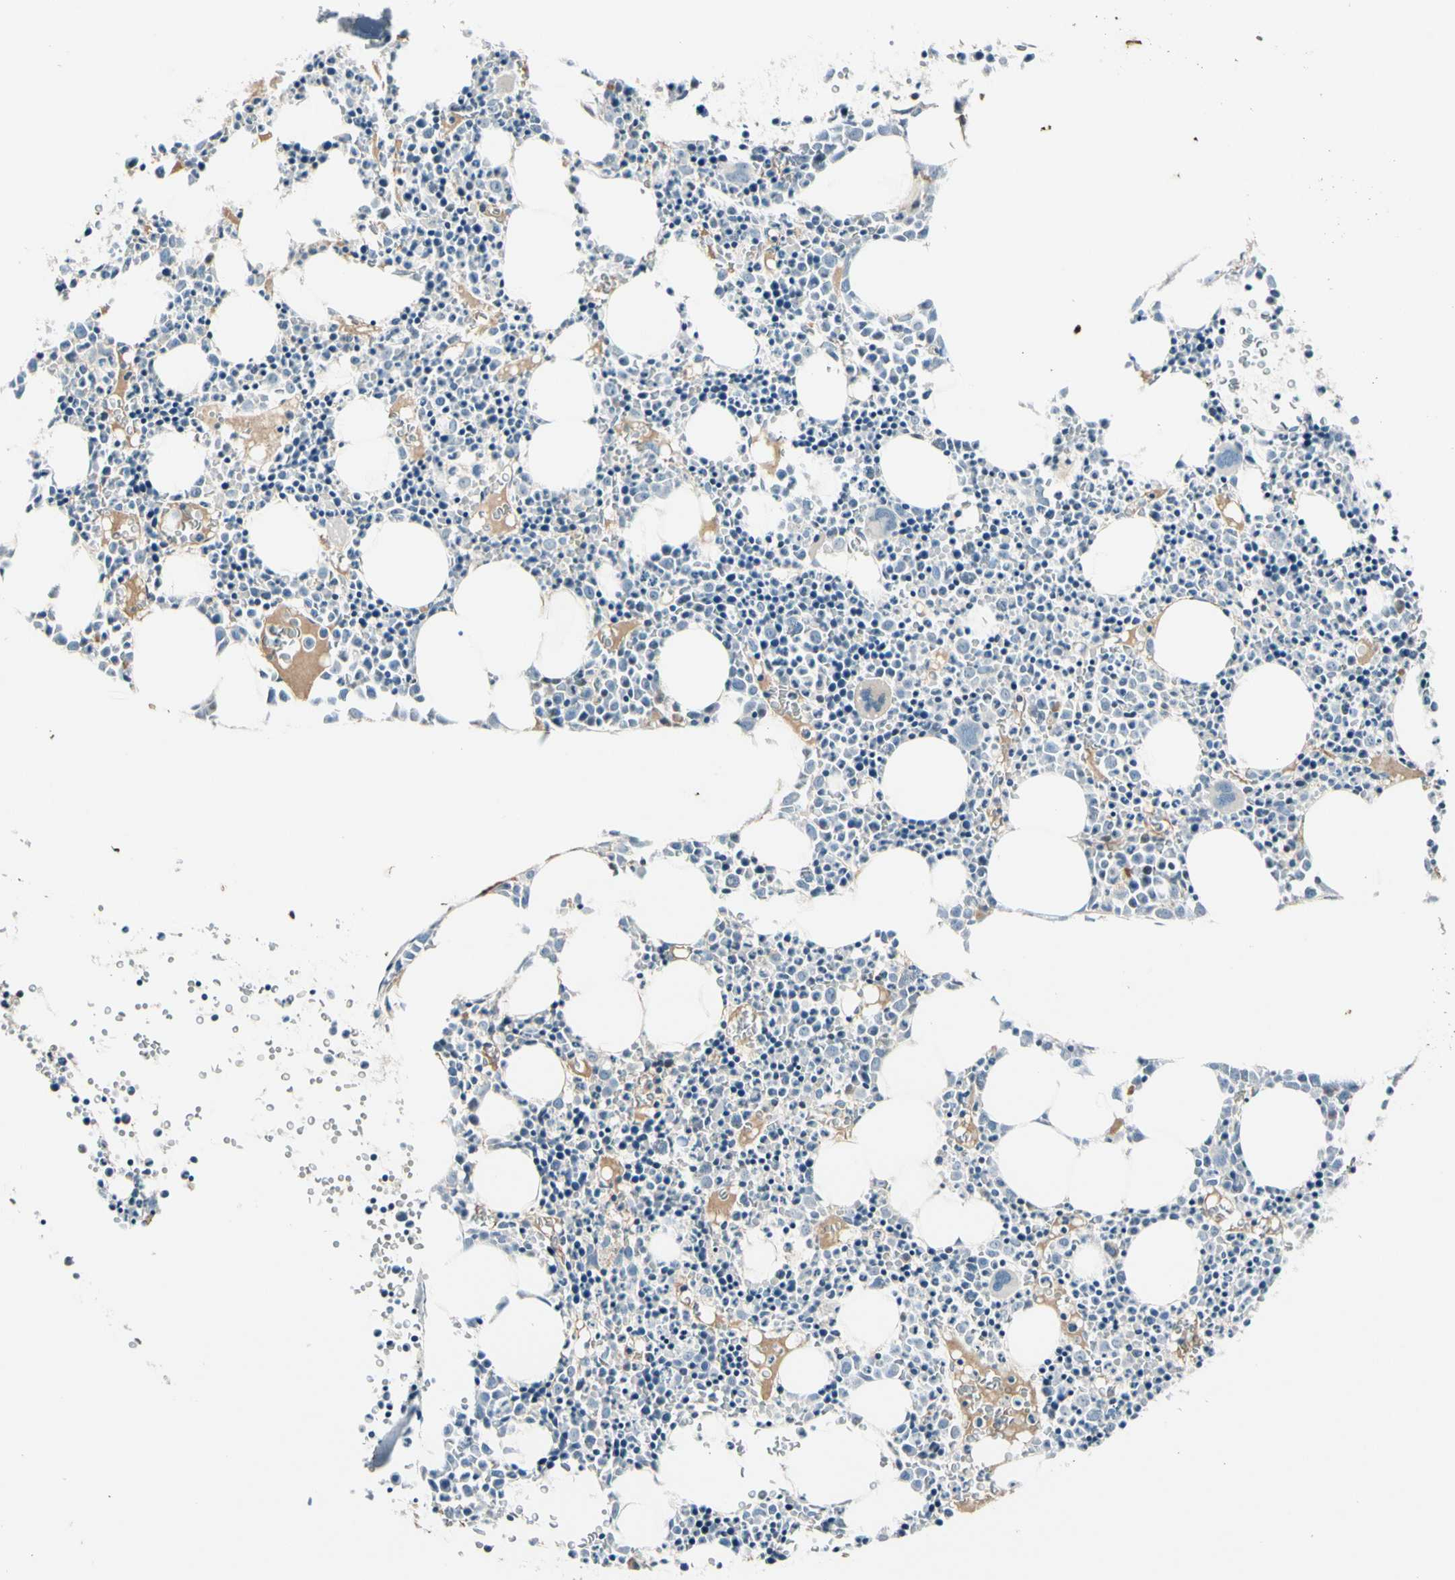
{"staining": {"intensity": "negative", "quantity": "none", "location": "none"}, "tissue": "bone marrow", "cell_type": "Hematopoietic cells", "image_type": "normal", "snomed": [{"axis": "morphology", "description": "Normal tissue, NOS"}, {"axis": "morphology", "description": "Inflammation, NOS"}, {"axis": "topography", "description": "Bone marrow"}], "caption": "Human bone marrow stained for a protein using IHC shows no expression in hematopoietic cells.", "gene": "PDPN", "patient": {"sex": "female", "age": 17}}